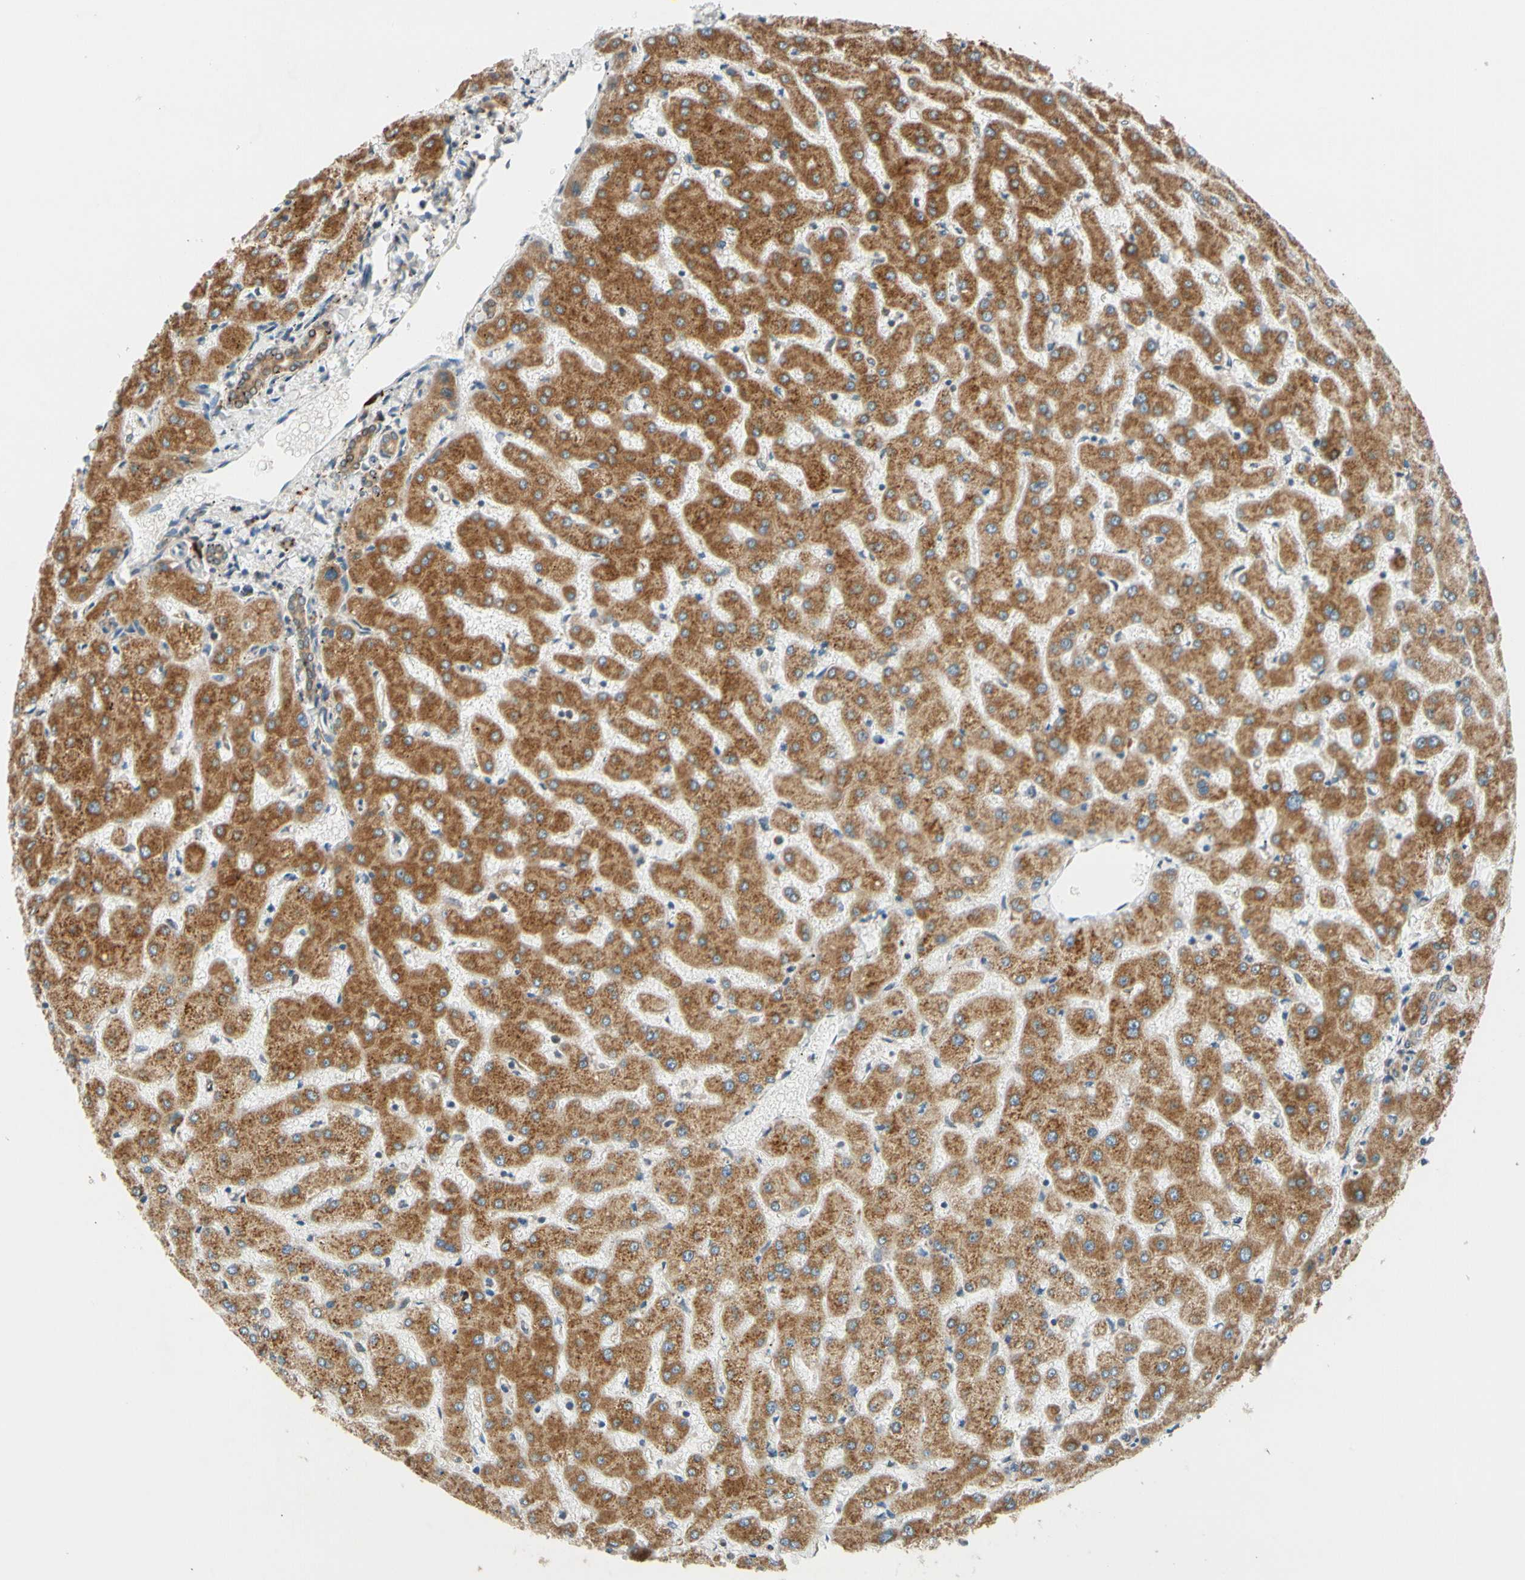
{"staining": {"intensity": "weak", "quantity": ">75%", "location": "cytoplasmic/membranous"}, "tissue": "liver", "cell_type": "Cholangiocytes", "image_type": "normal", "snomed": [{"axis": "morphology", "description": "Normal tissue, NOS"}, {"axis": "topography", "description": "Liver"}], "caption": "IHC micrograph of benign liver: human liver stained using IHC exhibits low levels of weak protein expression localized specifically in the cytoplasmic/membranous of cholangiocytes, appearing as a cytoplasmic/membranous brown color.", "gene": "RPN2", "patient": {"sex": "female", "age": 63}}